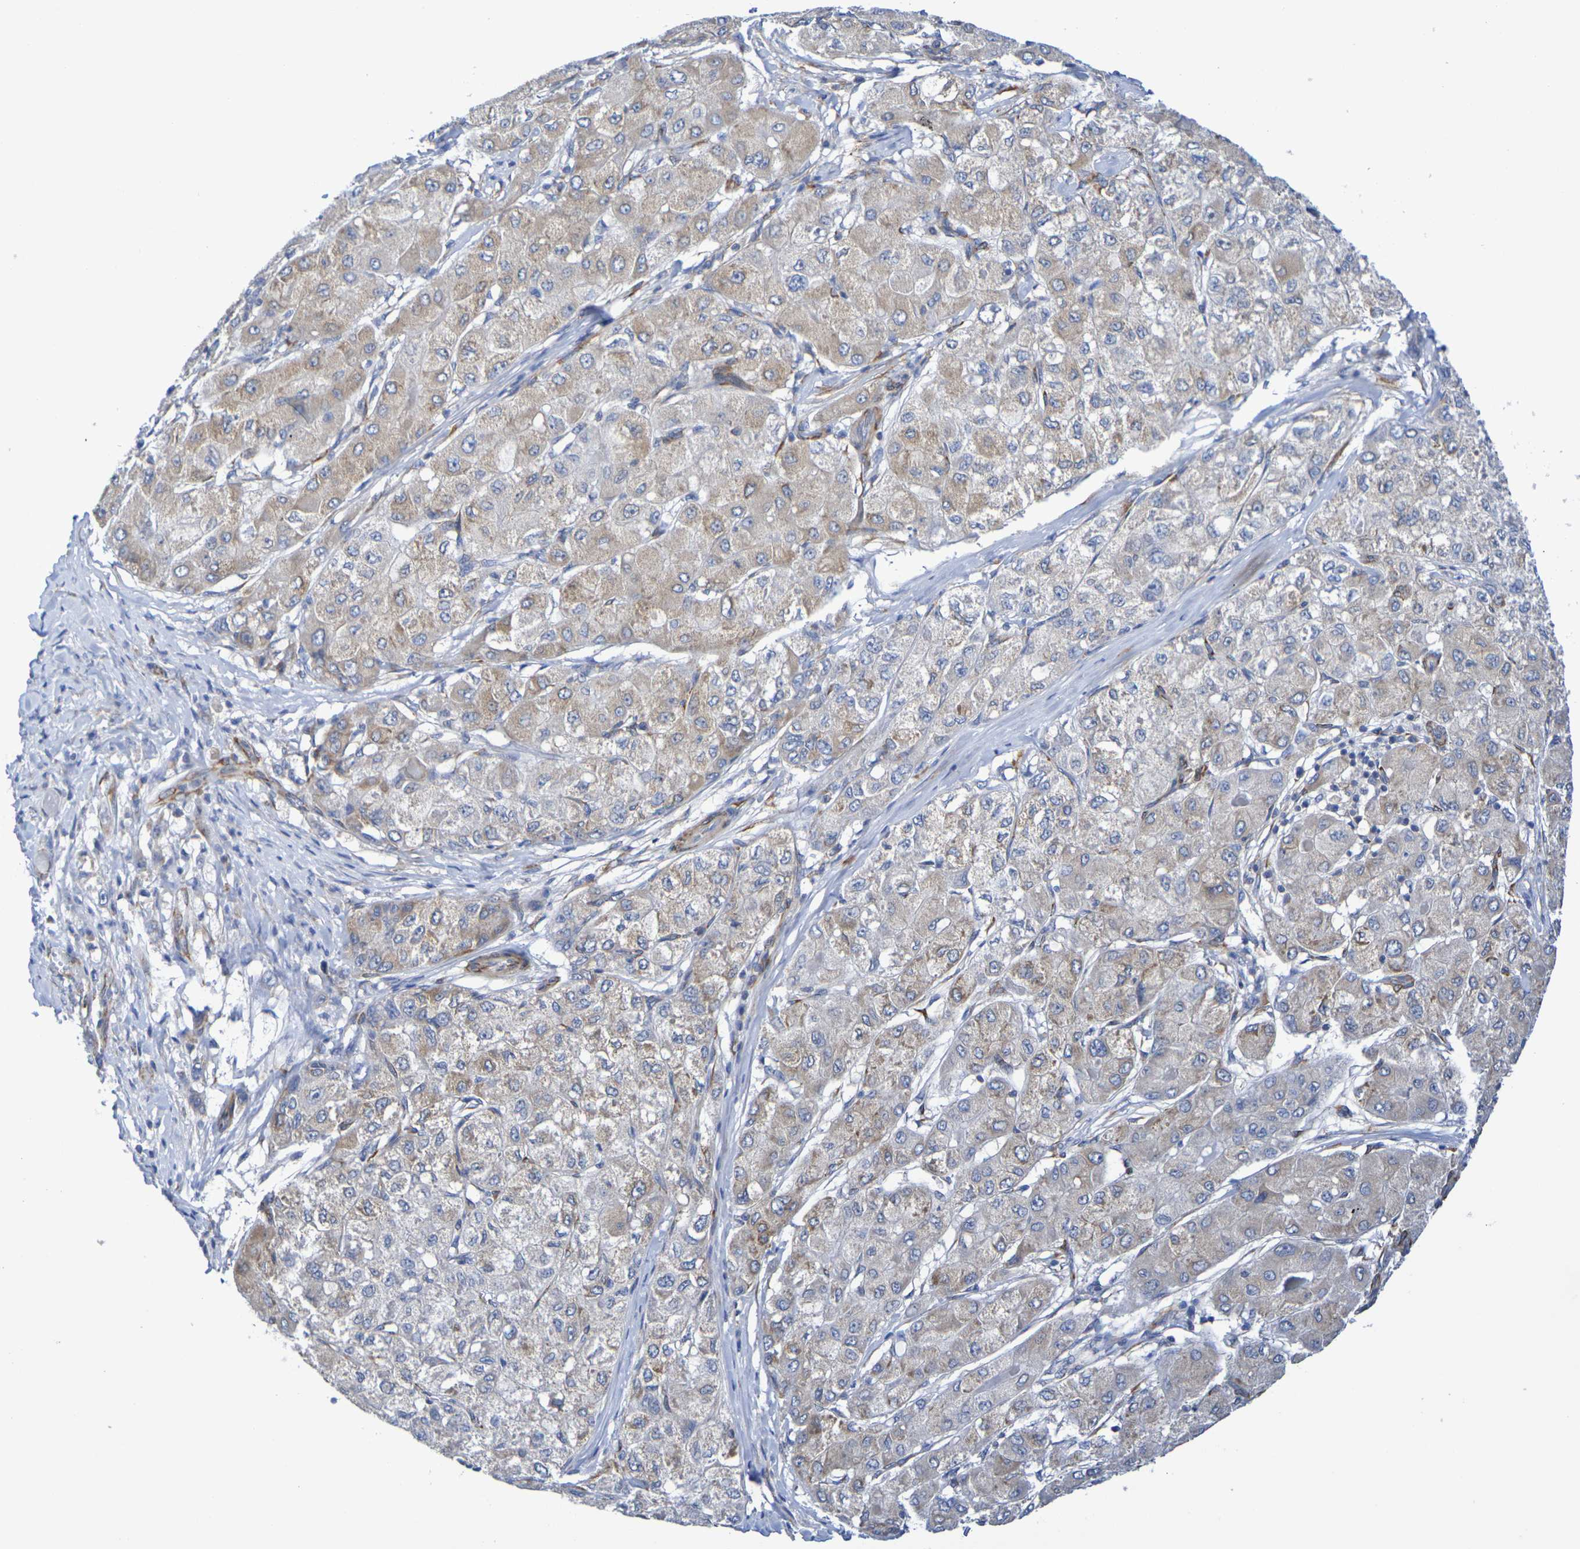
{"staining": {"intensity": "weak", "quantity": ">75%", "location": "cytoplasmic/membranous"}, "tissue": "liver cancer", "cell_type": "Tumor cells", "image_type": "cancer", "snomed": [{"axis": "morphology", "description": "Carcinoma, Hepatocellular, NOS"}, {"axis": "topography", "description": "Liver"}], "caption": "Hepatocellular carcinoma (liver) tissue displays weak cytoplasmic/membranous positivity in about >75% of tumor cells Immunohistochemistry (ihc) stains the protein in brown and the nuclei are stained blue.", "gene": "TMCC3", "patient": {"sex": "male", "age": 80}}